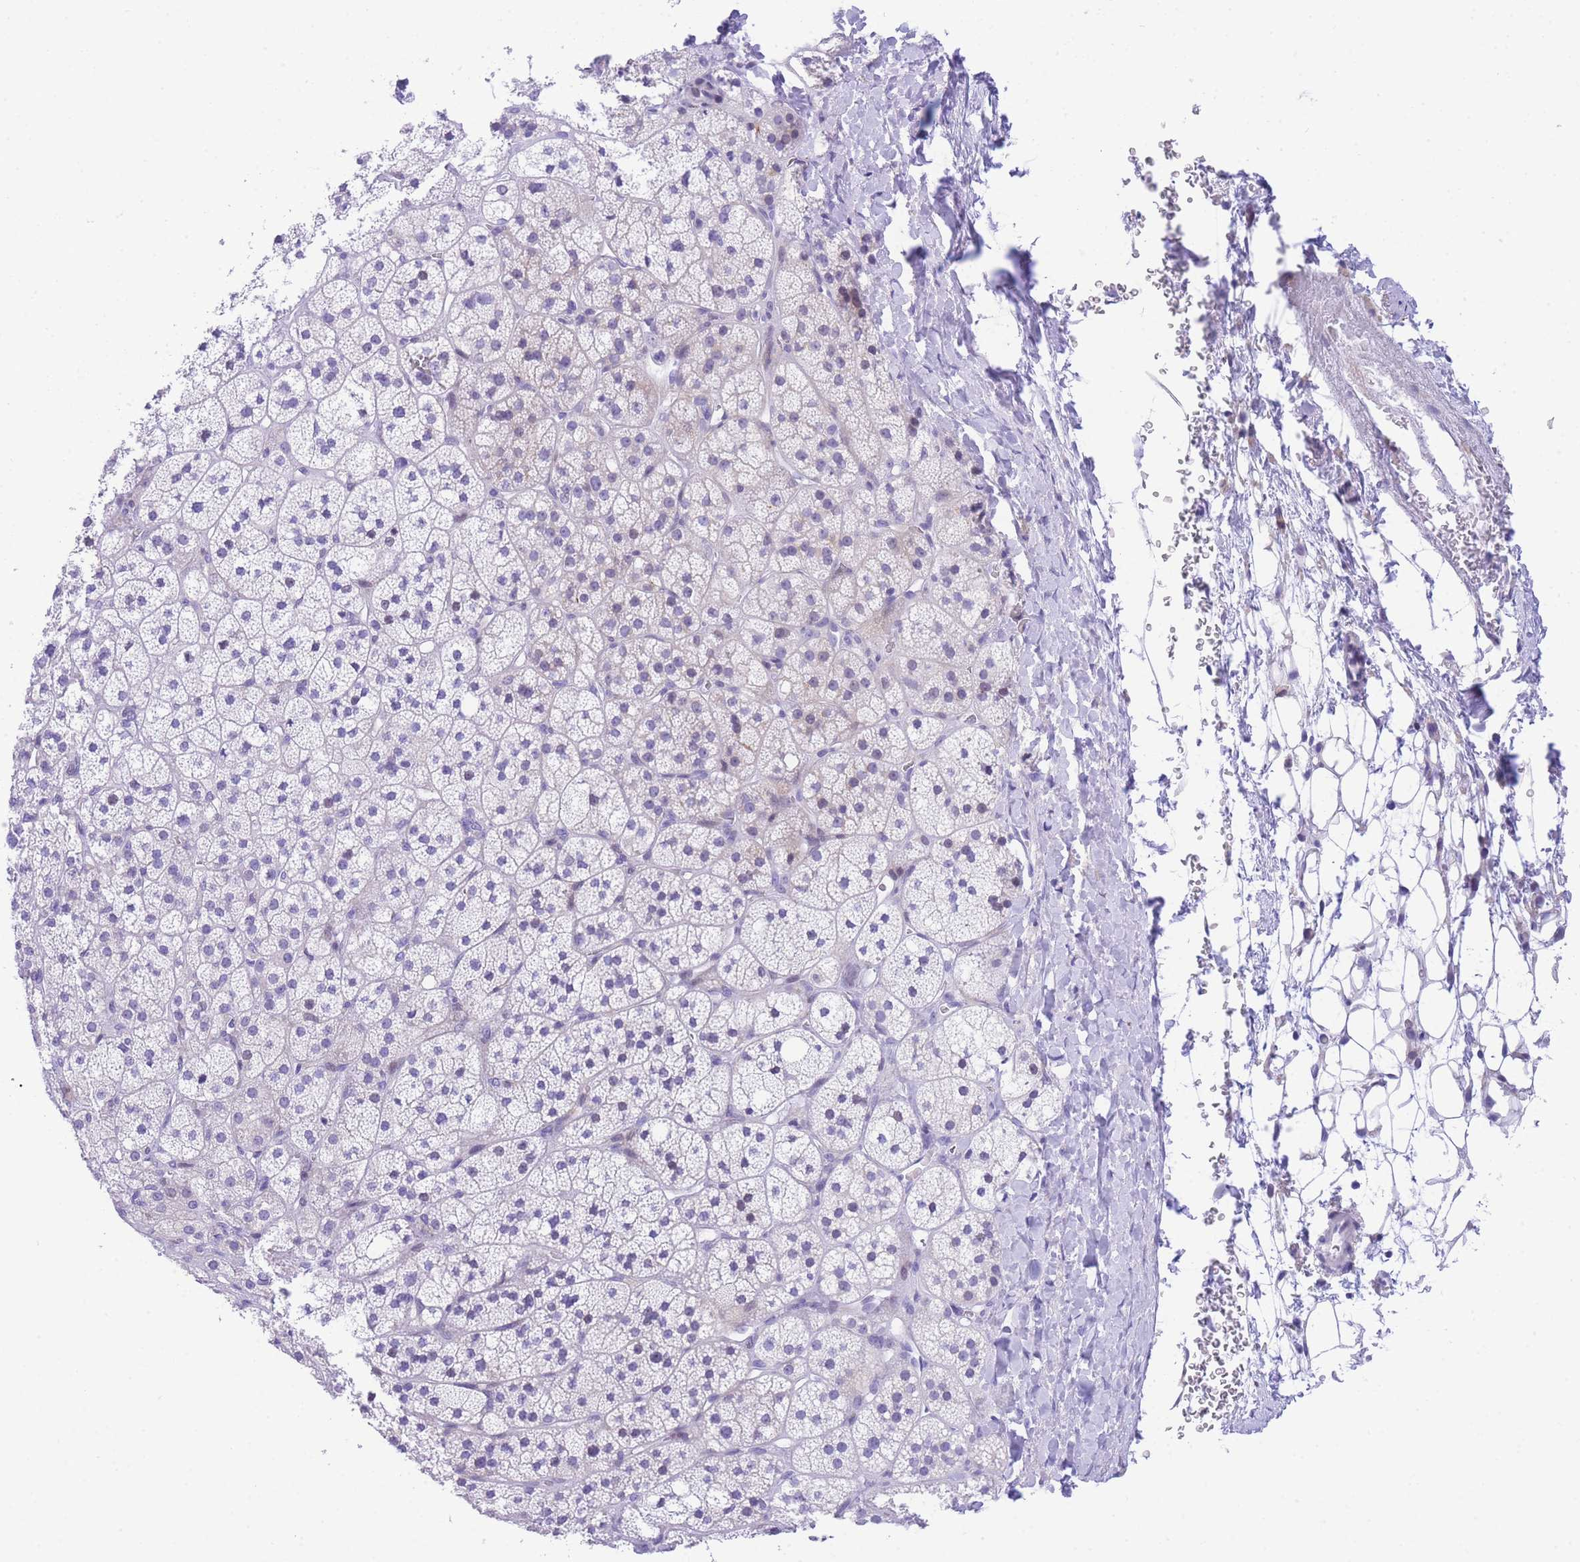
{"staining": {"intensity": "weak", "quantity": "<25%", "location": "cytoplasmic/membranous"}, "tissue": "adrenal gland", "cell_type": "Glandular cells", "image_type": "normal", "snomed": [{"axis": "morphology", "description": "Normal tissue, NOS"}, {"axis": "topography", "description": "Adrenal gland"}], "caption": "Glandular cells show no significant positivity in normal adrenal gland. Nuclei are stained in blue.", "gene": "TIFAB", "patient": {"sex": "male", "age": 61}}